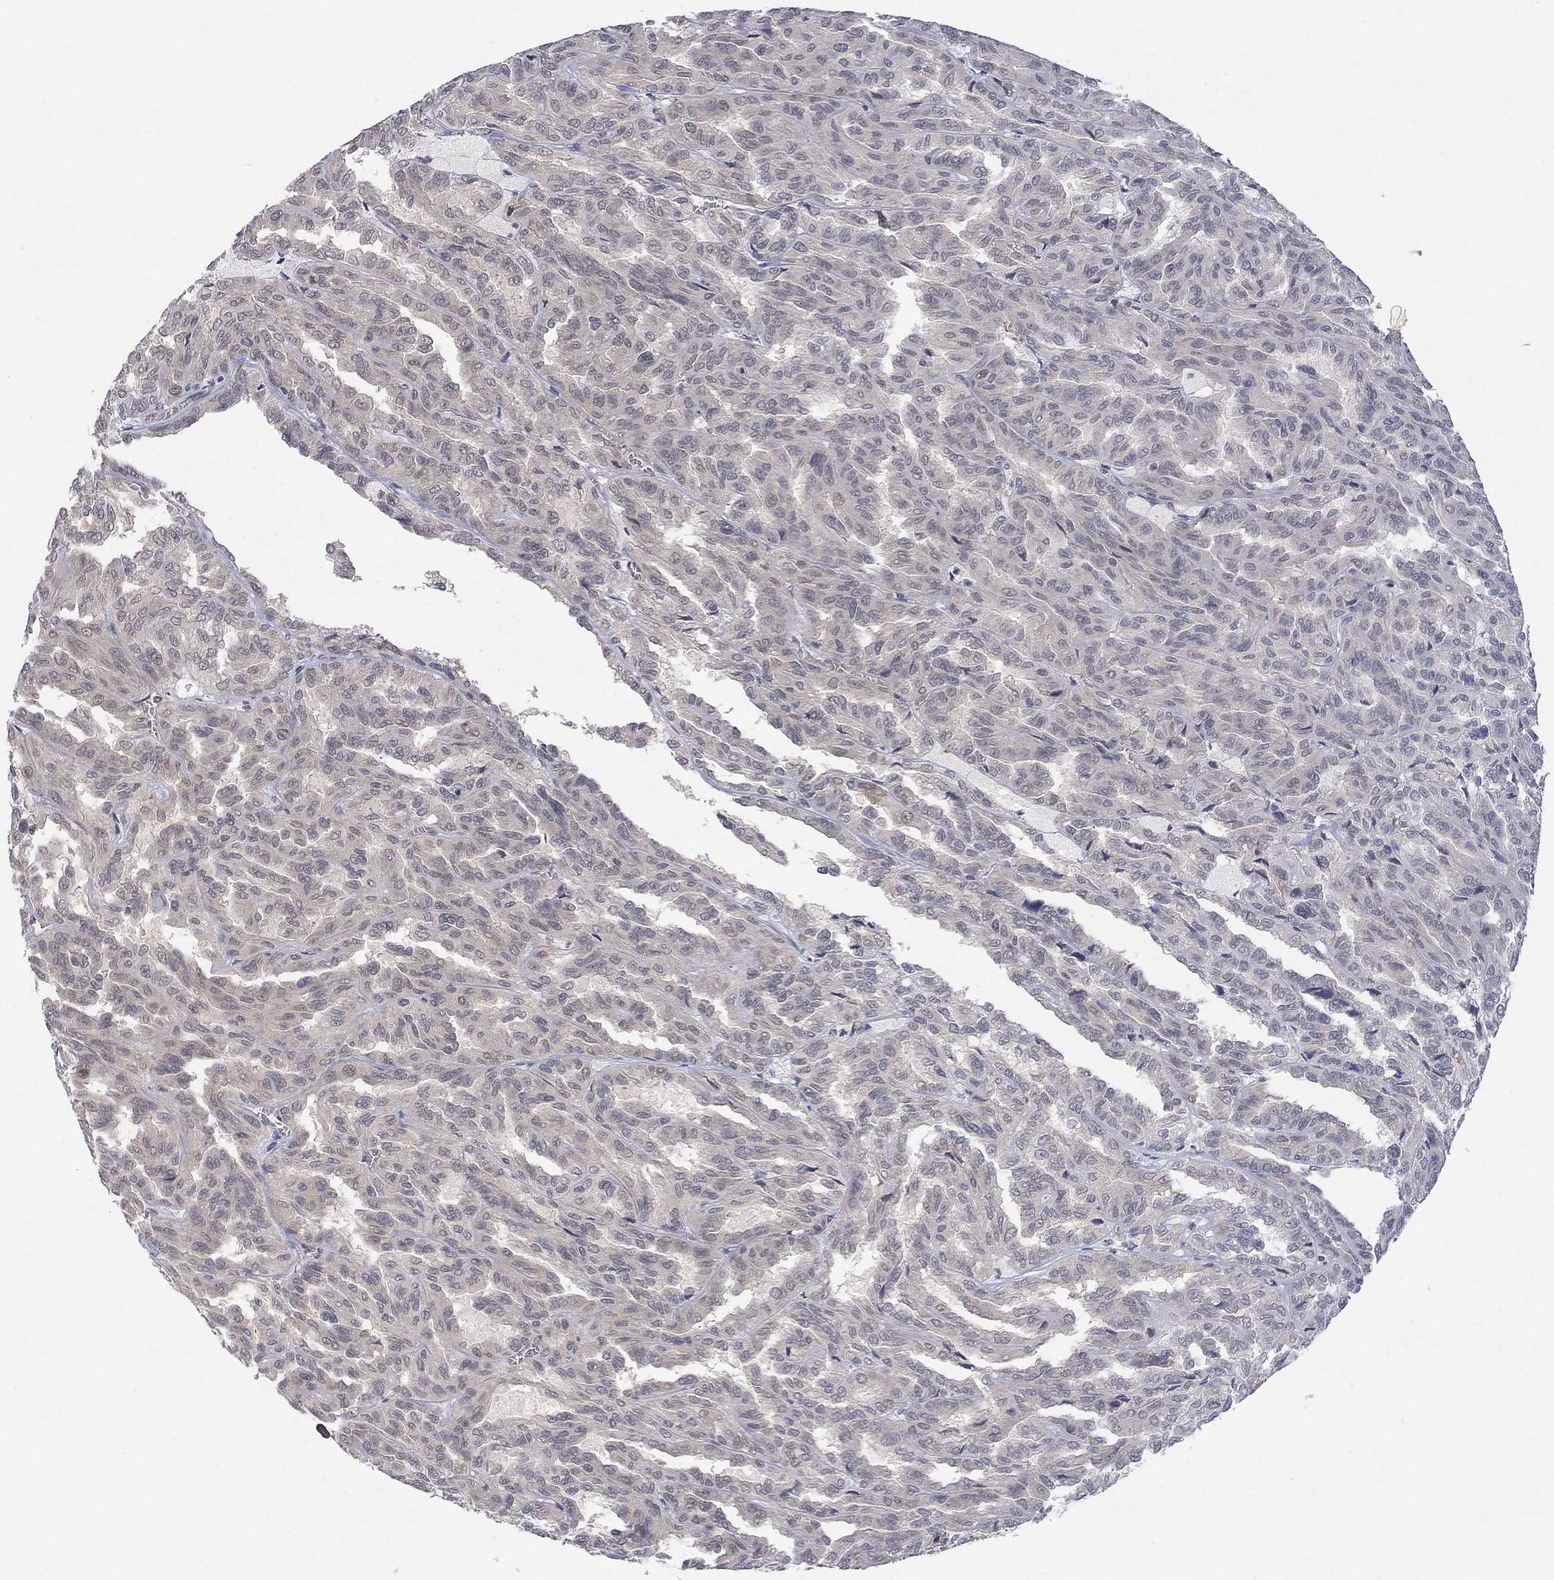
{"staining": {"intensity": "negative", "quantity": "none", "location": "none"}, "tissue": "renal cancer", "cell_type": "Tumor cells", "image_type": "cancer", "snomed": [{"axis": "morphology", "description": "Adenocarcinoma, NOS"}, {"axis": "topography", "description": "Kidney"}], "caption": "This is an immunohistochemistry (IHC) image of renal cancer. There is no positivity in tumor cells.", "gene": "GRIN2D", "patient": {"sex": "male", "age": 79}}